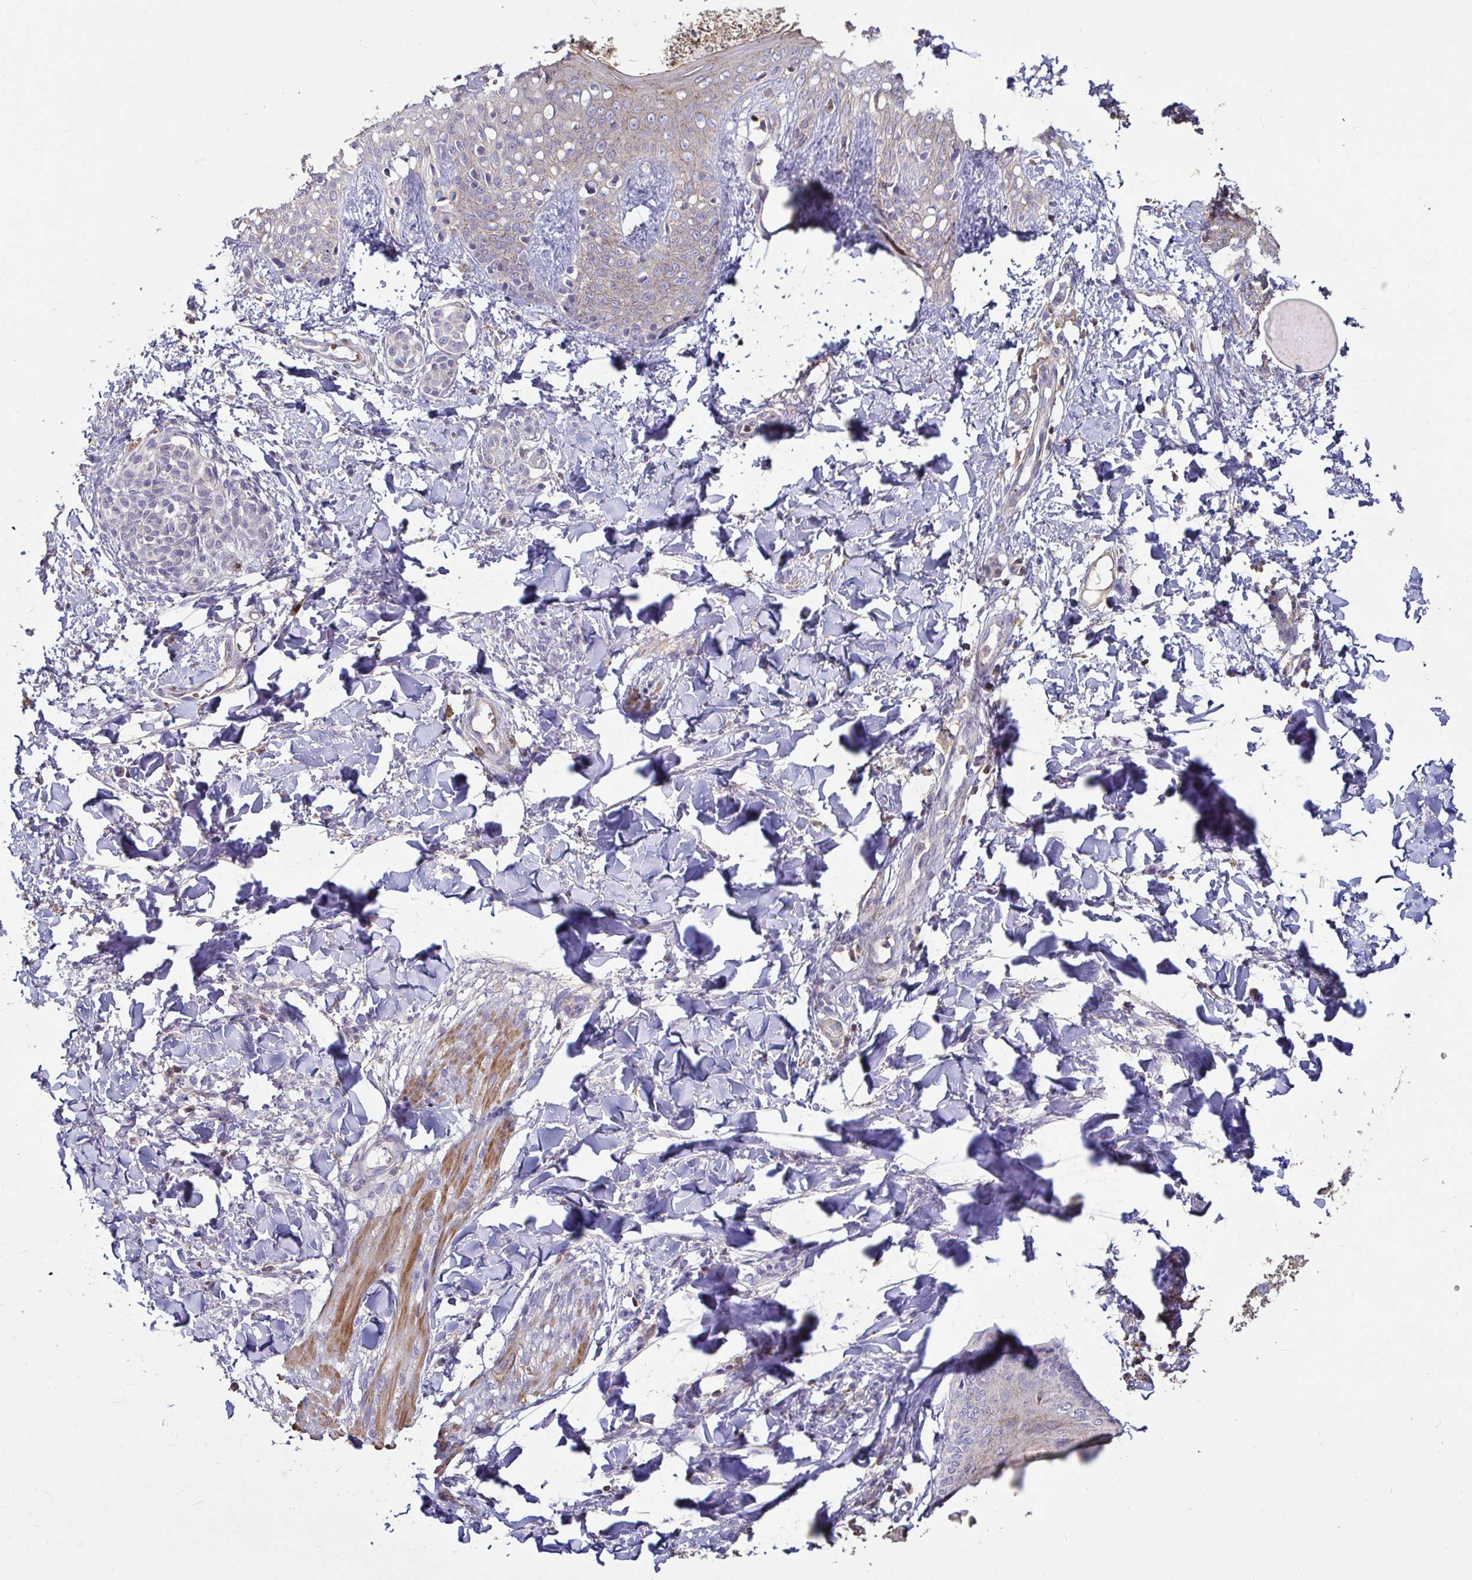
{"staining": {"intensity": "negative", "quantity": "none", "location": "none"}, "tissue": "skin", "cell_type": "Fibroblasts", "image_type": "normal", "snomed": [{"axis": "morphology", "description": "Normal tissue, NOS"}, {"axis": "topography", "description": "Skin"}], "caption": "IHC photomicrograph of normal human skin stained for a protein (brown), which displays no positivity in fibroblasts.", "gene": "SPRY1", "patient": {"sex": "male", "age": 16}}